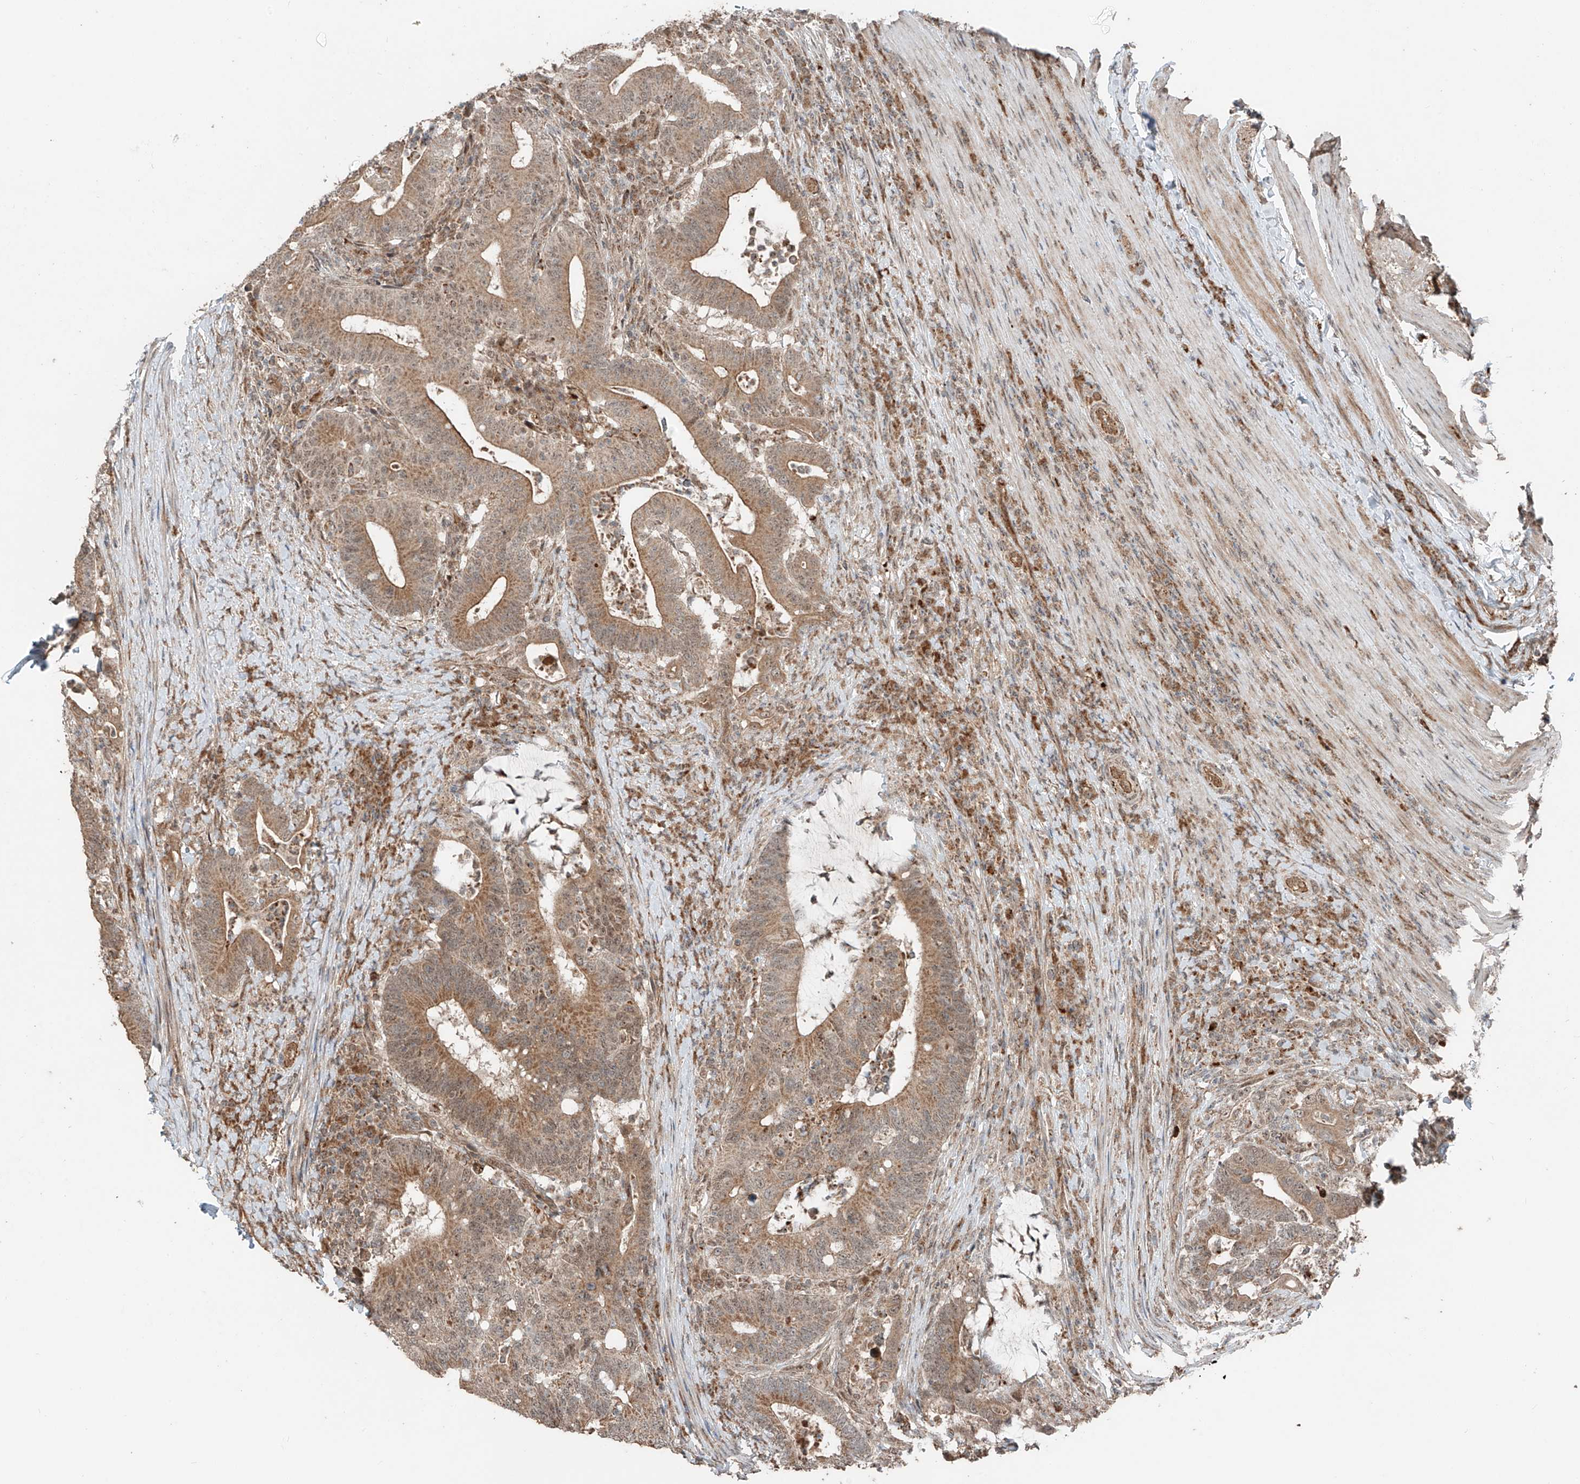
{"staining": {"intensity": "moderate", "quantity": ">75%", "location": "cytoplasmic/membranous,nuclear"}, "tissue": "colorectal cancer", "cell_type": "Tumor cells", "image_type": "cancer", "snomed": [{"axis": "morphology", "description": "Adenocarcinoma, NOS"}, {"axis": "topography", "description": "Colon"}], "caption": "Brown immunohistochemical staining in colorectal cancer demonstrates moderate cytoplasmic/membranous and nuclear positivity in approximately >75% of tumor cells. (DAB (3,3'-diaminobenzidine) = brown stain, brightfield microscopy at high magnification).", "gene": "ZNF620", "patient": {"sex": "female", "age": 66}}